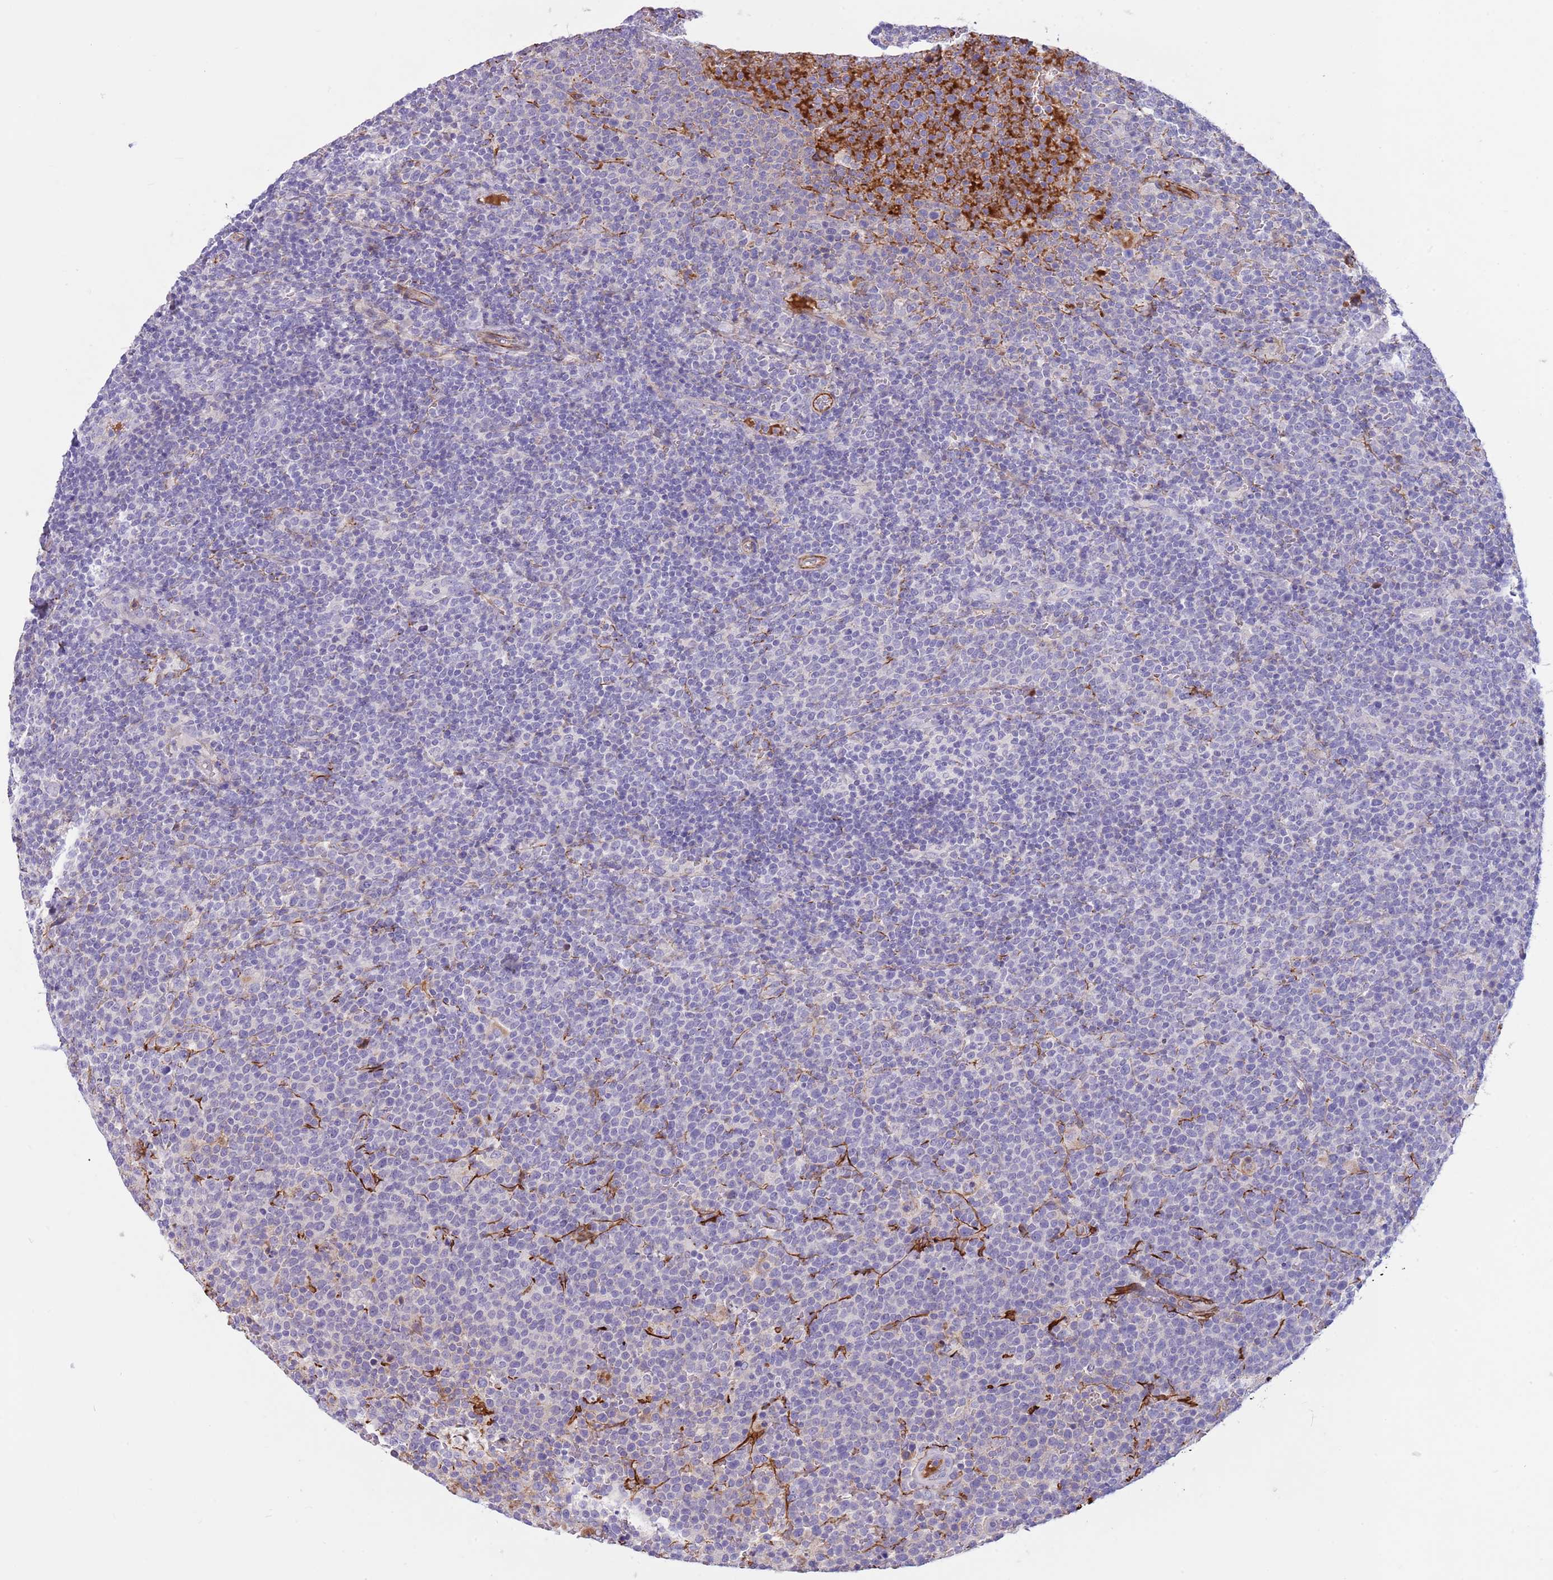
{"staining": {"intensity": "negative", "quantity": "none", "location": "none"}, "tissue": "lymphoma", "cell_type": "Tumor cells", "image_type": "cancer", "snomed": [{"axis": "morphology", "description": "Malignant lymphoma, non-Hodgkin's type, High grade"}, {"axis": "topography", "description": "Lymph node"}], "caption": "Immunohistochemistry (IHC) micrograph of high-grade malignant lymphoma, non-Hodgkin's type stained for a protein (brown), which demonstrates no expression in tumor cells.", "gene": "LEPROTL1", "patient": {"sex": "male", "age": 61}}